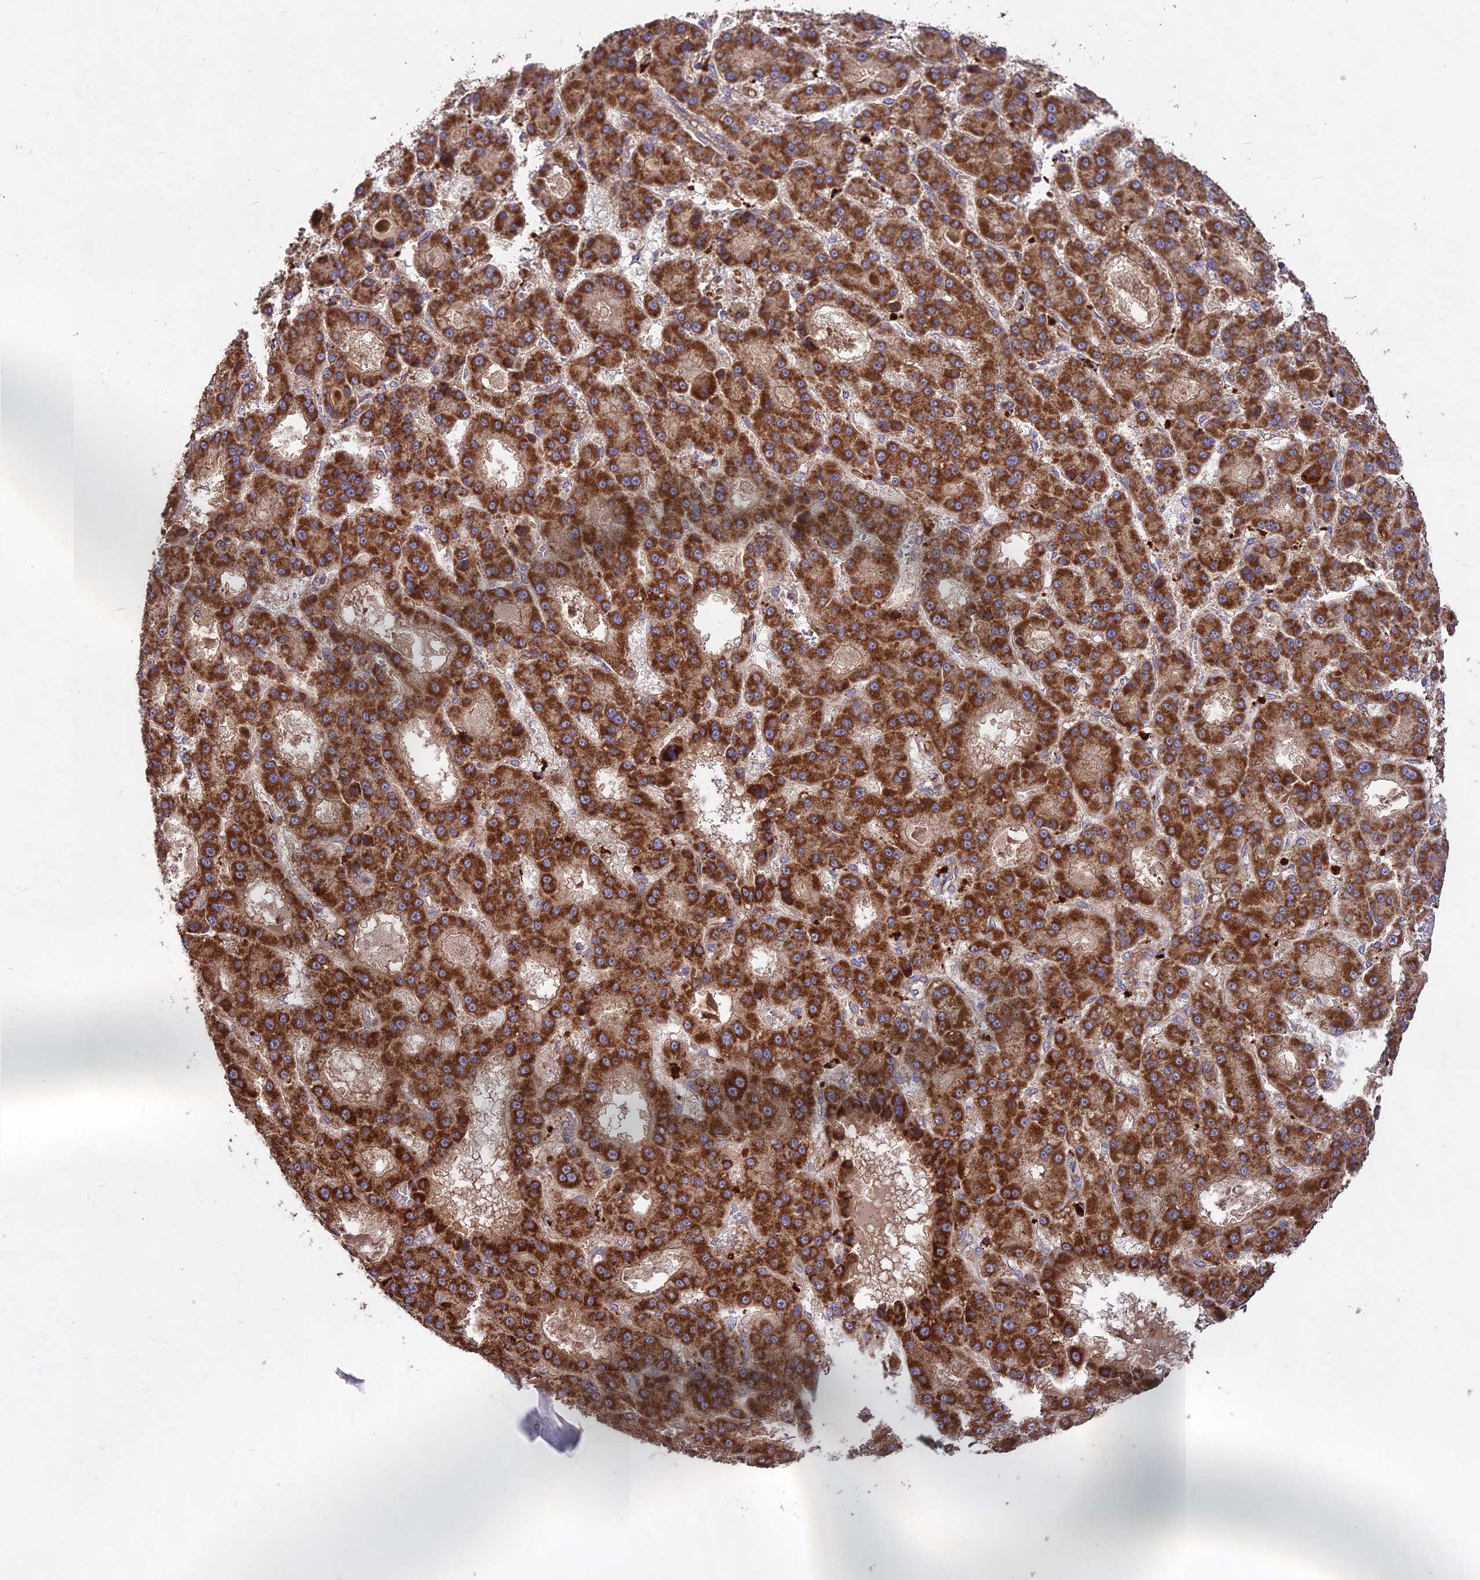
{"staining": {"intensity": "strong", "quantity": ">75%", "location": "cytoplasmic/membranous"}, "tissue": "liver cancer", "cell_type": "Tumor cells", "image_type": "cancer", "snomed": [{"axis": "morphology", "description": "Carcinoma, Hepatocellular, NOS"}, {"axis": "topography", "description": "Liver"}], "caption": "An immunohistochemistry (IHC) image of tumor tissue is shown. Protein staining in brown highlights strong cytoplasmic/membranous positivity in liver hepatocellular carcinoma within tumor cells. The protein of interest is stained brown, and the nuclei are stained in blue (DAB (3,3'-diaminobenzidine) IHC with brightfield microscopy, high magnification).", "gene": "NUDT8", "patient": {"sex": "male", "age": 70}}